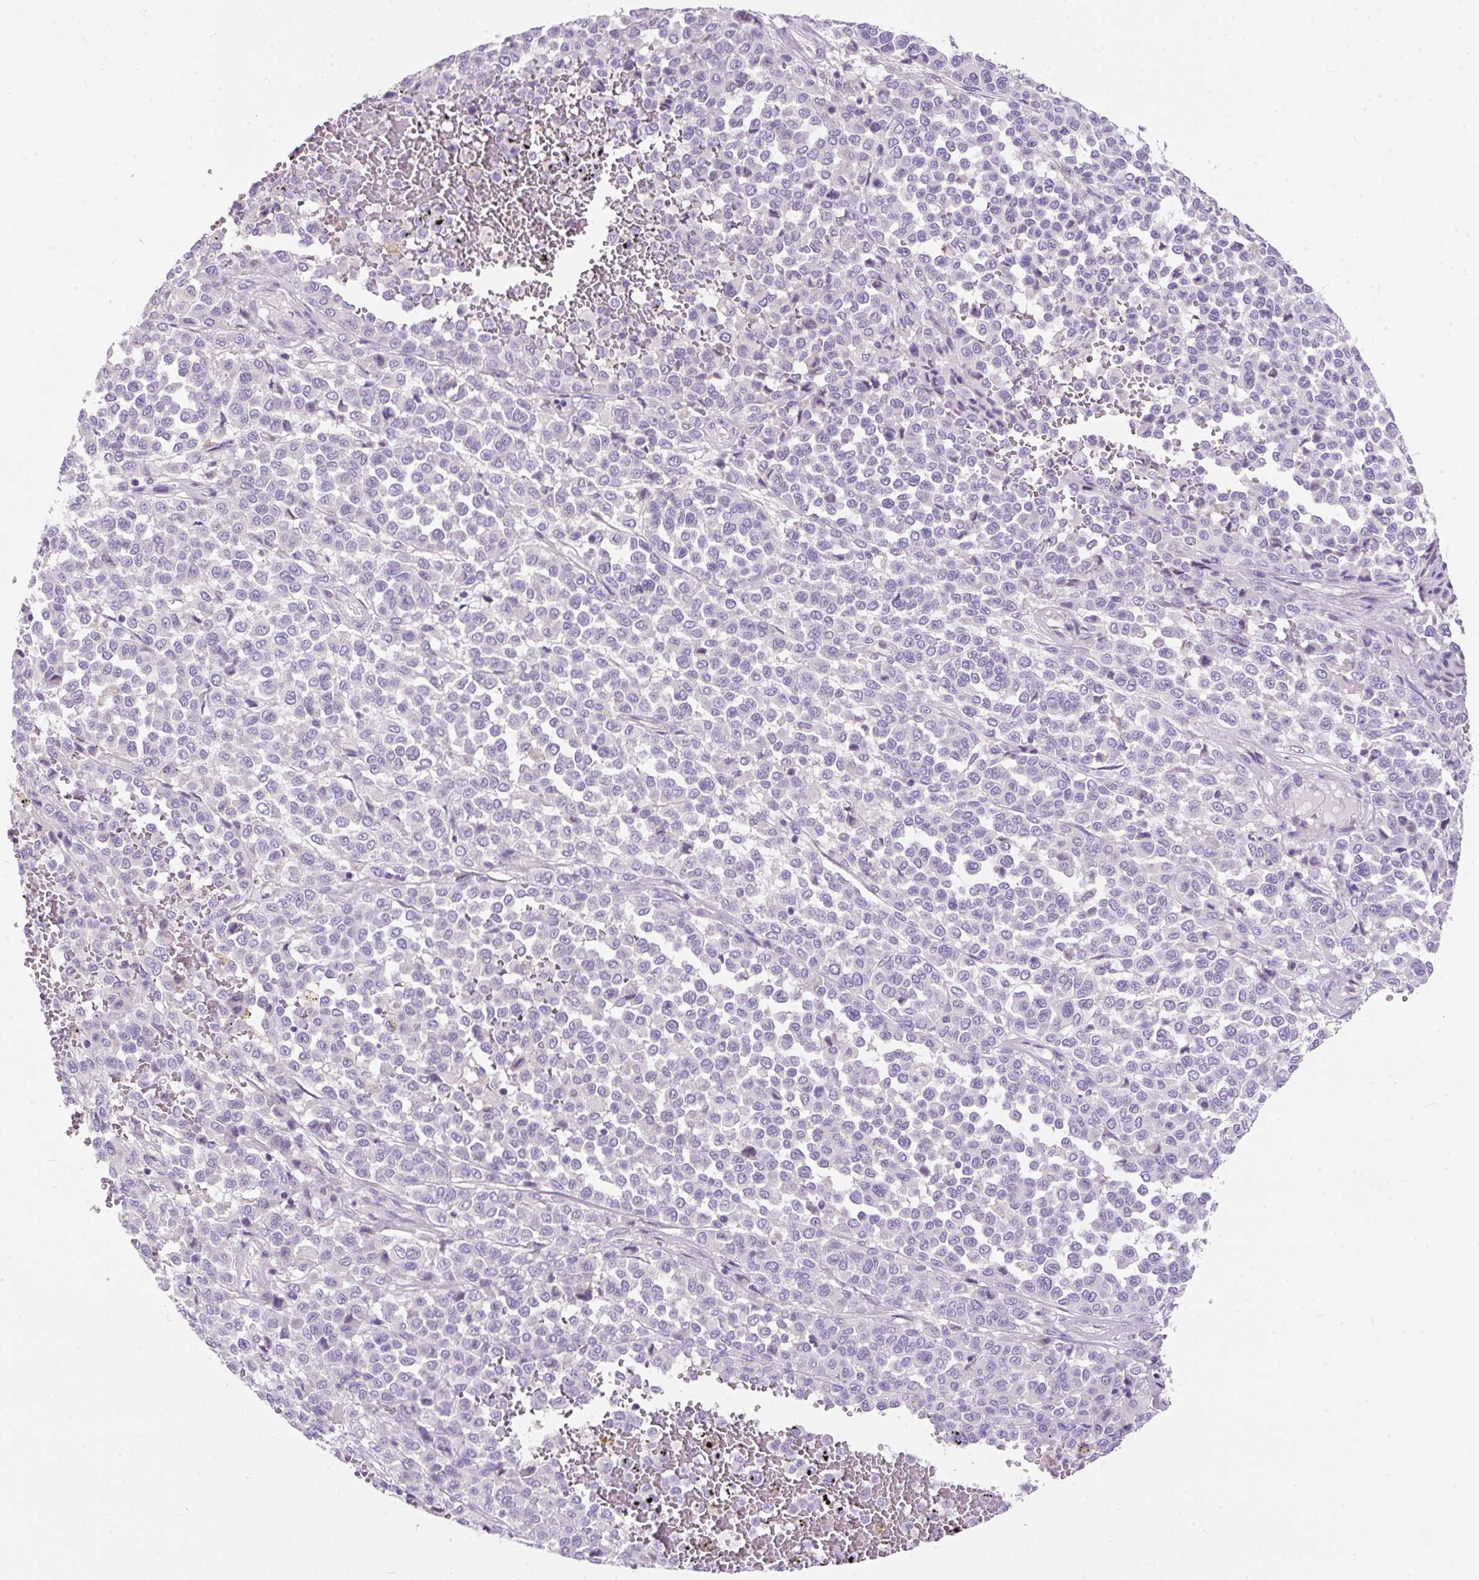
{"staining": {"intensity": "negative", "quantity": "none", "location": "none"}, "tissue": "melanoma", "cell_type": "Tumor cells", "image_type": "cancer", "snomed": [{"axis": "morphology", "description": "Malignant melanoma, Metastatic site"}, {"axis": "topography", "description": "Pancreas"}], "caption": "There is no significant expression in tumor cells of malignant melanoma (metastatic site). (Brightfield microscopy of DAB (3,3'-diaminobenzidine) IHC at high magnification).", "gene": "SUSD5", "patient": {"sex": "female", "age": 30}}